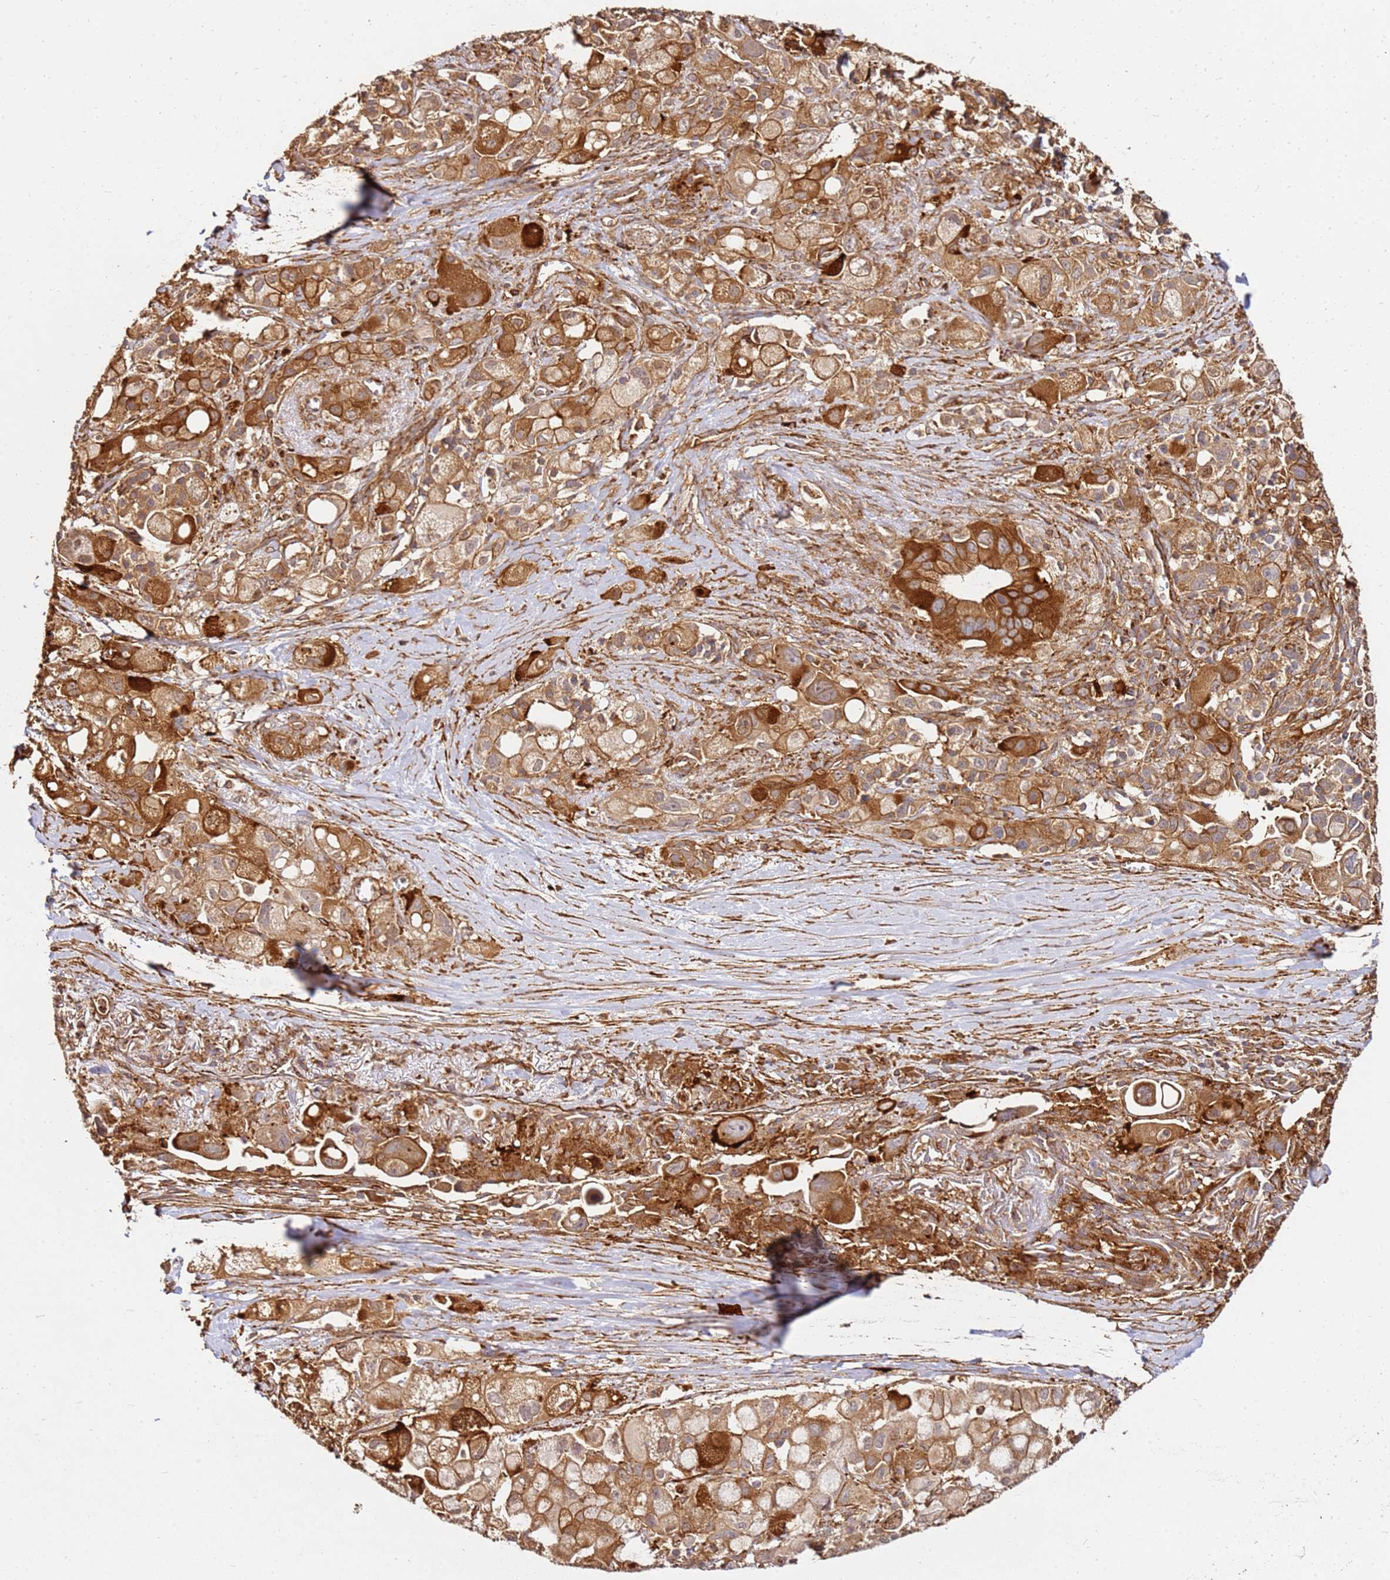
{"staining": {"intensity": "strong", "quantity": ">75%", "location": "cytoplasmic/membranous"}, "tissue": "pancreatic cancer", "cell_type": "Tumor cells", "image_type": "cancer", "snomed": [{"axis": "morphology", "description": "Adenocarcinoma, NOS"}, {"axis": "topography", "description": "Pancreas"}], "caption": "Brown immunohistochemical staining in human adenocarcinoma (pancreatic) shows strong cytoplasmic/membranous expression in about >75% of tumor cells.", "gene": "DVL3", "patient": {"sex": "male", "age": 68}}